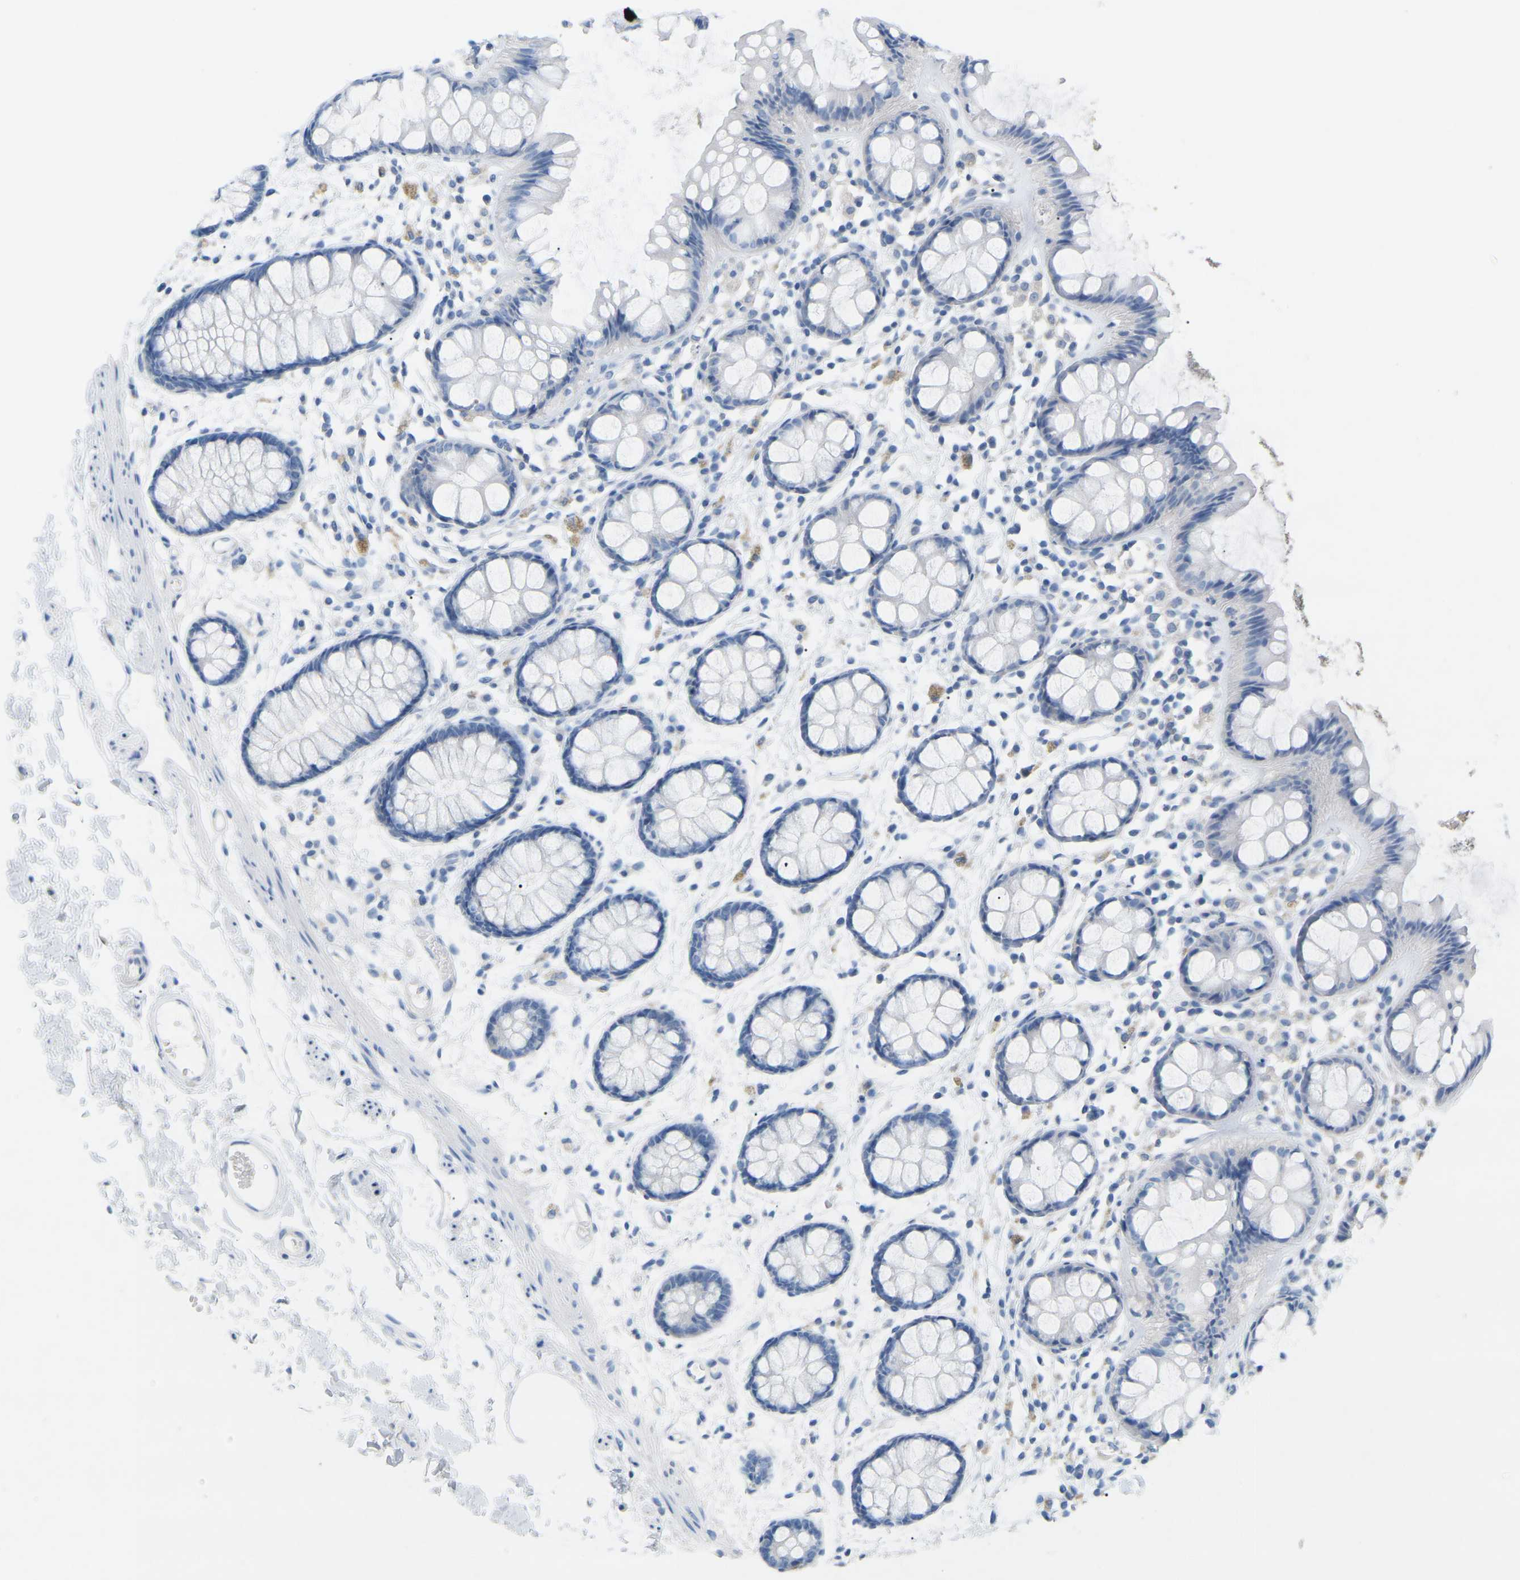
{"staining": {"intensity": "negative", "quantity": "none", "location": "none"}, "tissue": "rectum", "cell_type": "Glandular cells", "image_type": "normal", "snomed": [{"axis": "morphology", "description": "Normal tissue, NOS"}, {"axis": "topography", "description": "Rectum"}], "caption": "Rectum stained for a protein using immunohistochemistry shows no staining glandular cells.", "gene": "HBG2", "patient": {"sex": "female", "age": 66}}